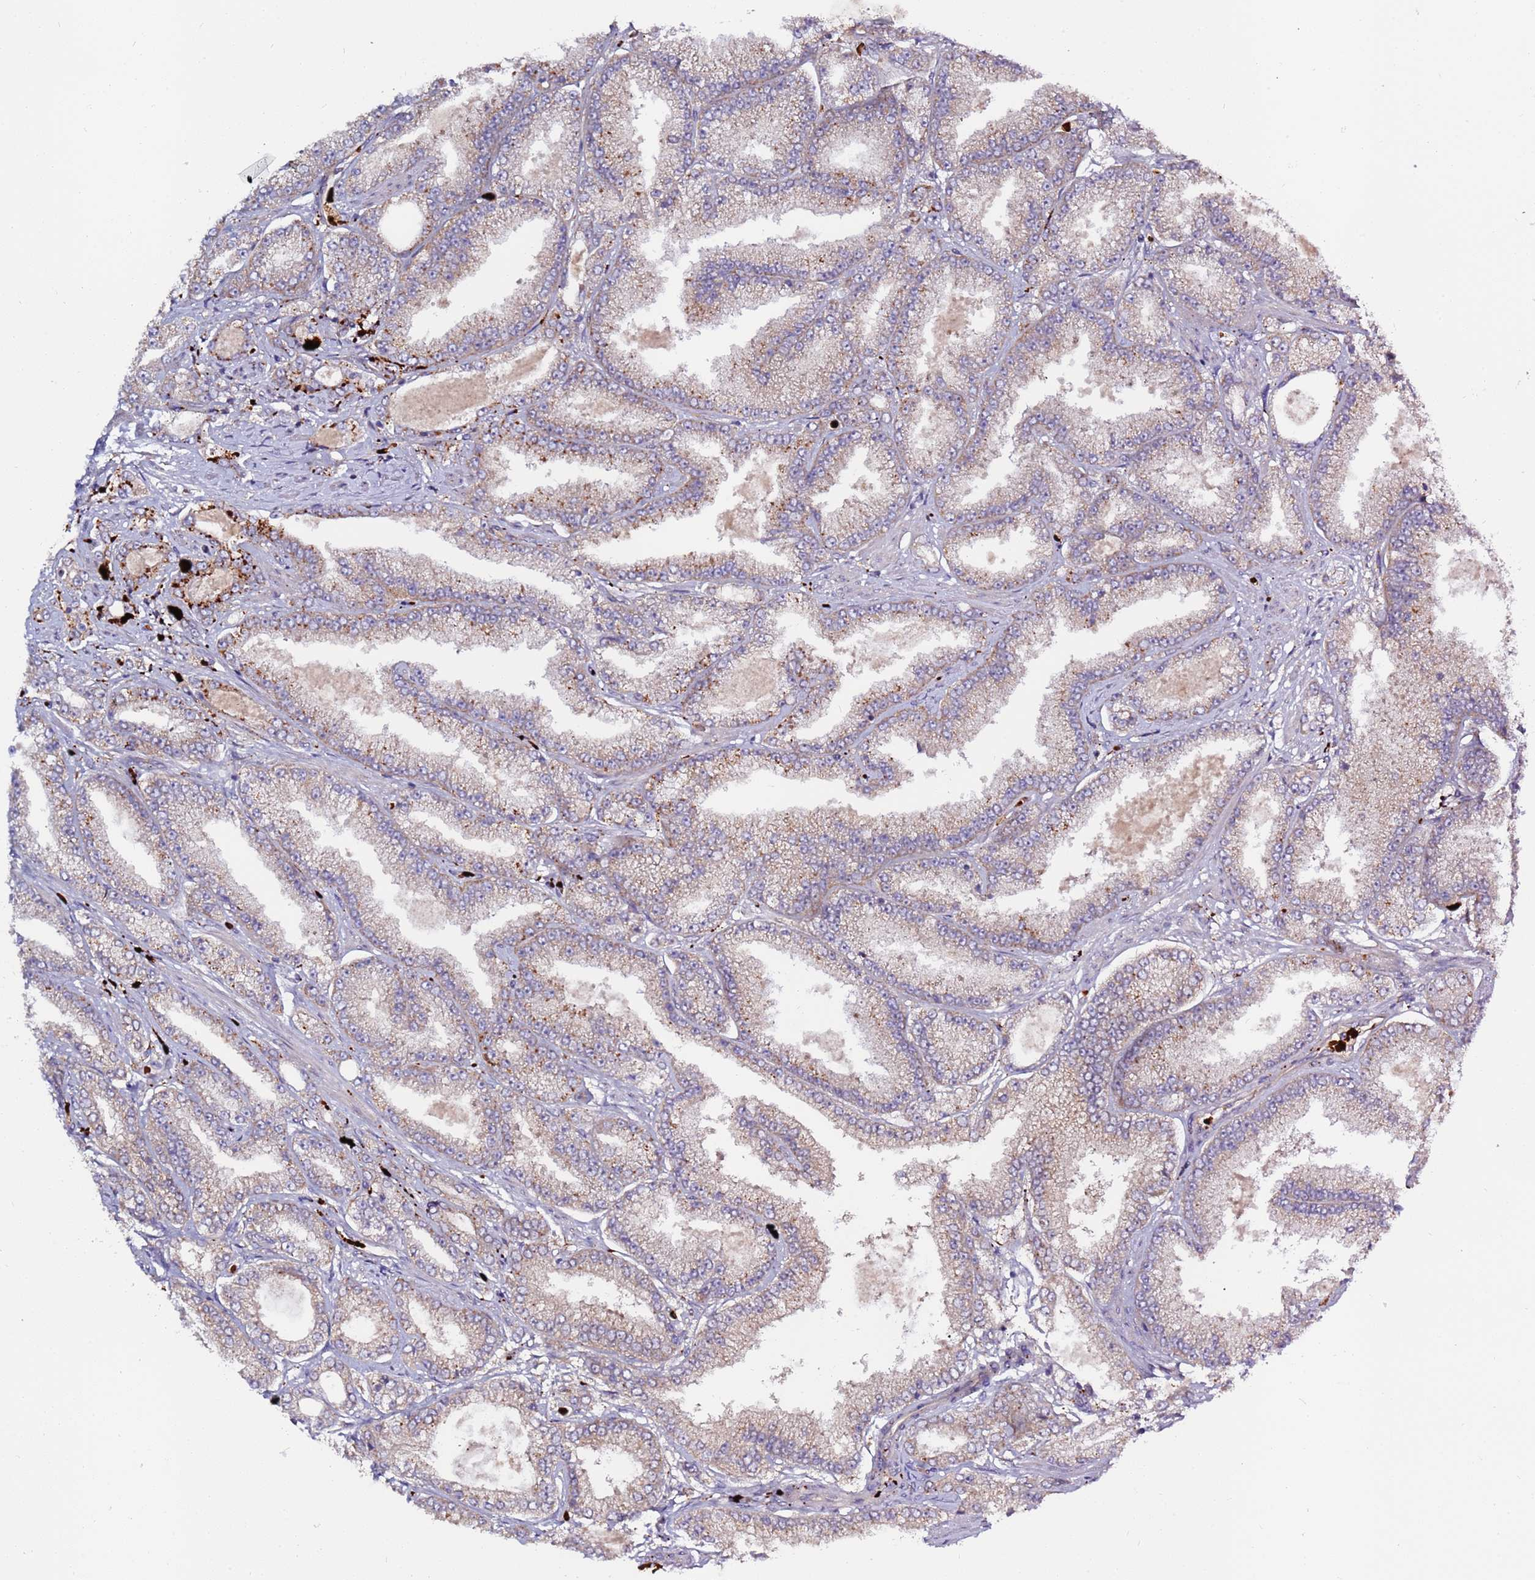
{"staining": {"intensity": "weak", "quantity": "25%-75%", "location": "cytoplasmic/membranous"}, "tissue": "prostate cancer", "cell_type": "Tumor cells", "image_type": "cancer", "snomed": [{"axis": "morphology", "description": "Adenocarcinoma, High grade"}, {"axis": "topography", "description": "Prostate"}], "caption": "An immunohistochemistry (IHC) histopathology image of neoplastic tissue is shown. Protein staining in brown labels weak cytoplasmic/membranous positivity in prostate cancer (high-grade adenocarcinoma) within tumor cells. Immunohistochemistry stains the protein of interest in brown and the nuclei are stained blue.", "gene": "VPS36", "patient": {"sex": "male", "age": 68}}